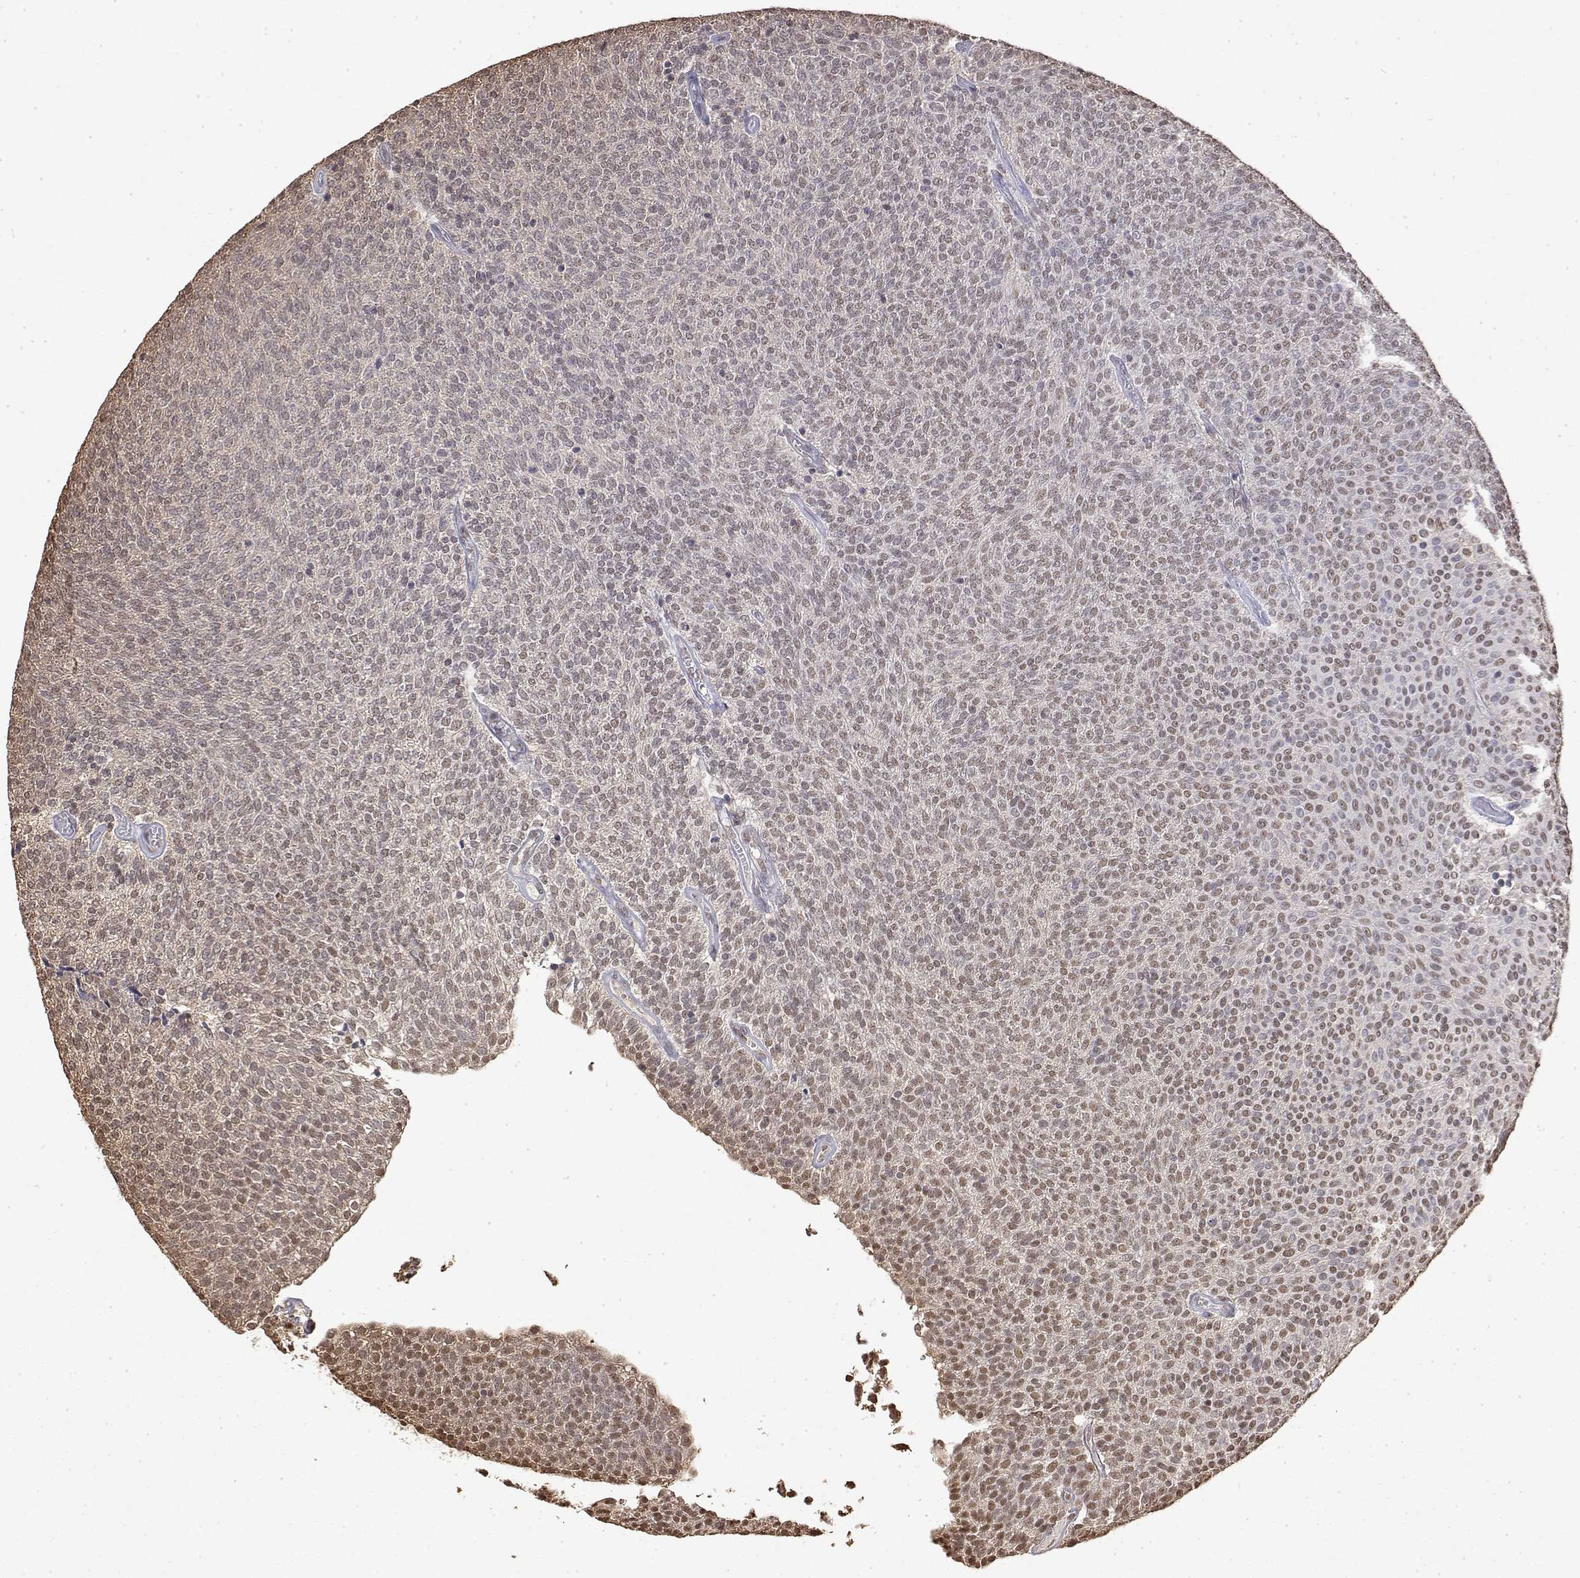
{"staining": {"intensity": "moderate", "quantity": ">75%", "location": "nuclear"}, "tissue": "urothelial cancer", "cell_type": "Tumor cells", "image_type": "cancer", "snomed": [{"axis": "morphology", "description": "Urothelial carcinoma, Low grade"}, {"axis": "topography", "description": "Urinary bladder"}], "caption": "Human urothelial carcinoma (low-grade) stained with a brown dye demonstrates moderate nuclear positive positivity in approximately >75% of tumor cells.", "gene": "TPI1", "patient": {"sex": "male", "age": 77}}